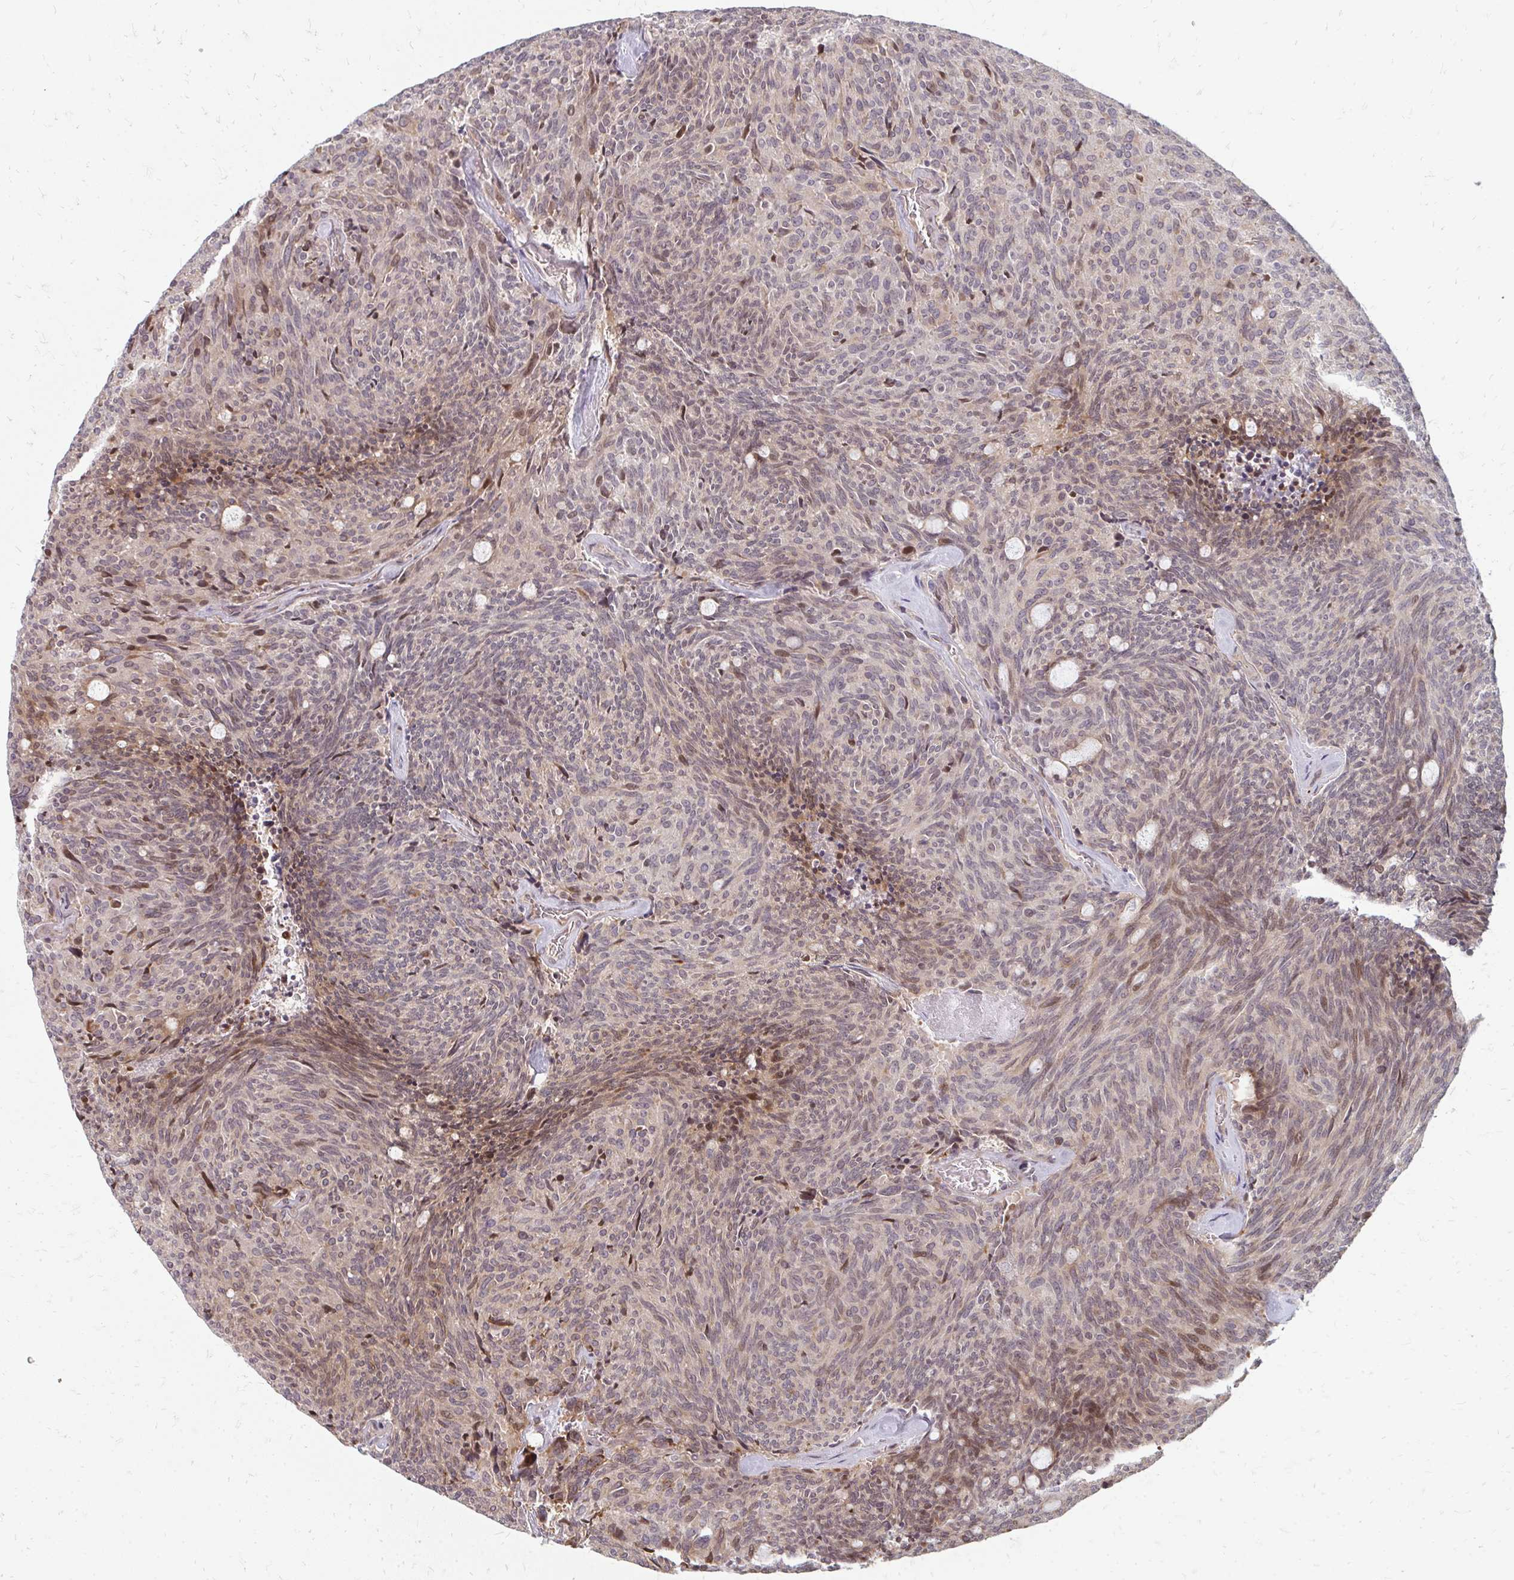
{"staining": {"intensity": "weak", "quantity": "<25%", "location": "nuclear"}, "tissue": "carcinoid", "cell_type": "Tumor cells", "image_type": "cancer", "snomed": [{"axis": "morphology", "description": "Carcinoid, malignant, NOS"}, {"axis": "topography", "description": "Pancreas"}], "caption": "This is a photomicrograph of IHC staining of carcinoid, which shows no positivity in tumor cells.", "gene": "ZNF285", "patient": {"sex": "female", "age": 54}}